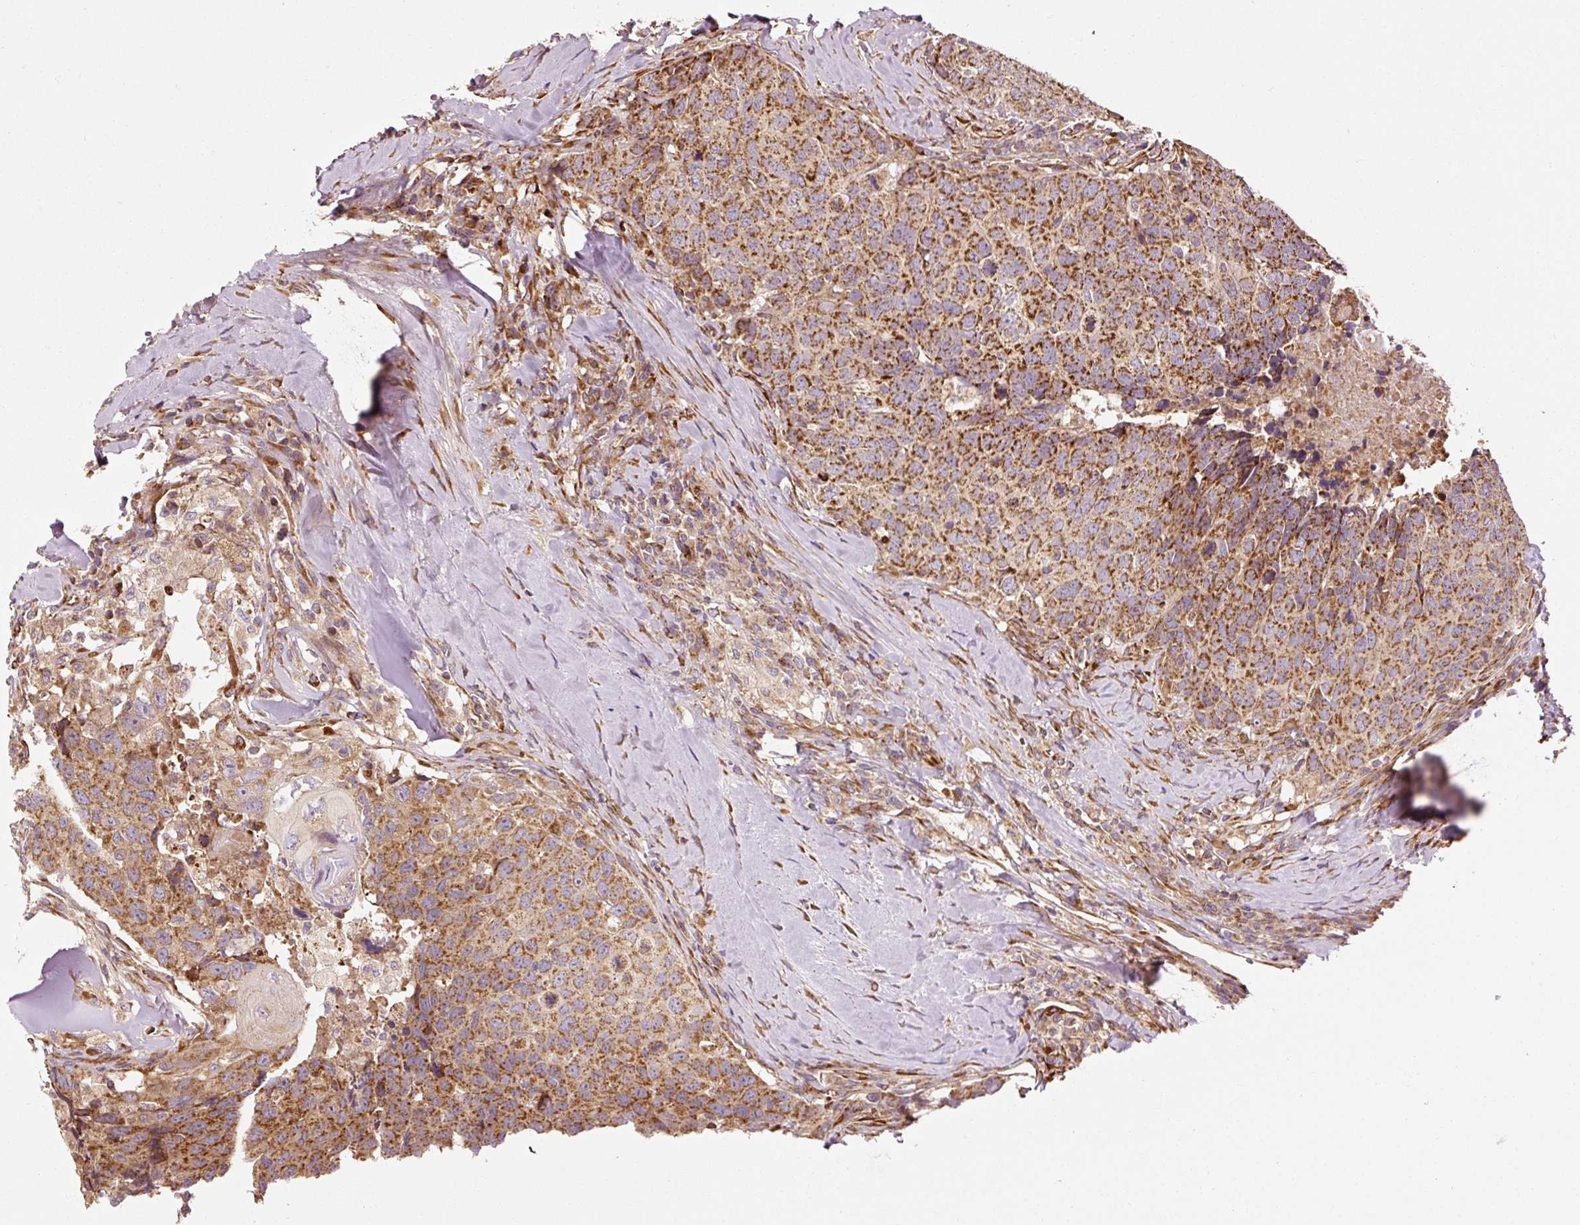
{"staining": {"intensity": "strong", "quantity": ">75%", "location": "cytoplasmic/membranous"}, "tissue": "head and neck cancer", "cell_type": "Tumor cells", "image_type": "cancer", "snomed": [{"axis": "morphology", "description": "Squamous cell carcinoma, NOS"}, {"axis": "topography", "description": "Head-Neck"}], "caption": "Protein expression analysis of human head and neck cancer reveals strong cytoplasmic/membranous staining in approximately >75% of tumor cells.", "gene": "ISCU", "patient": {"sex": "male", "age": 66}}